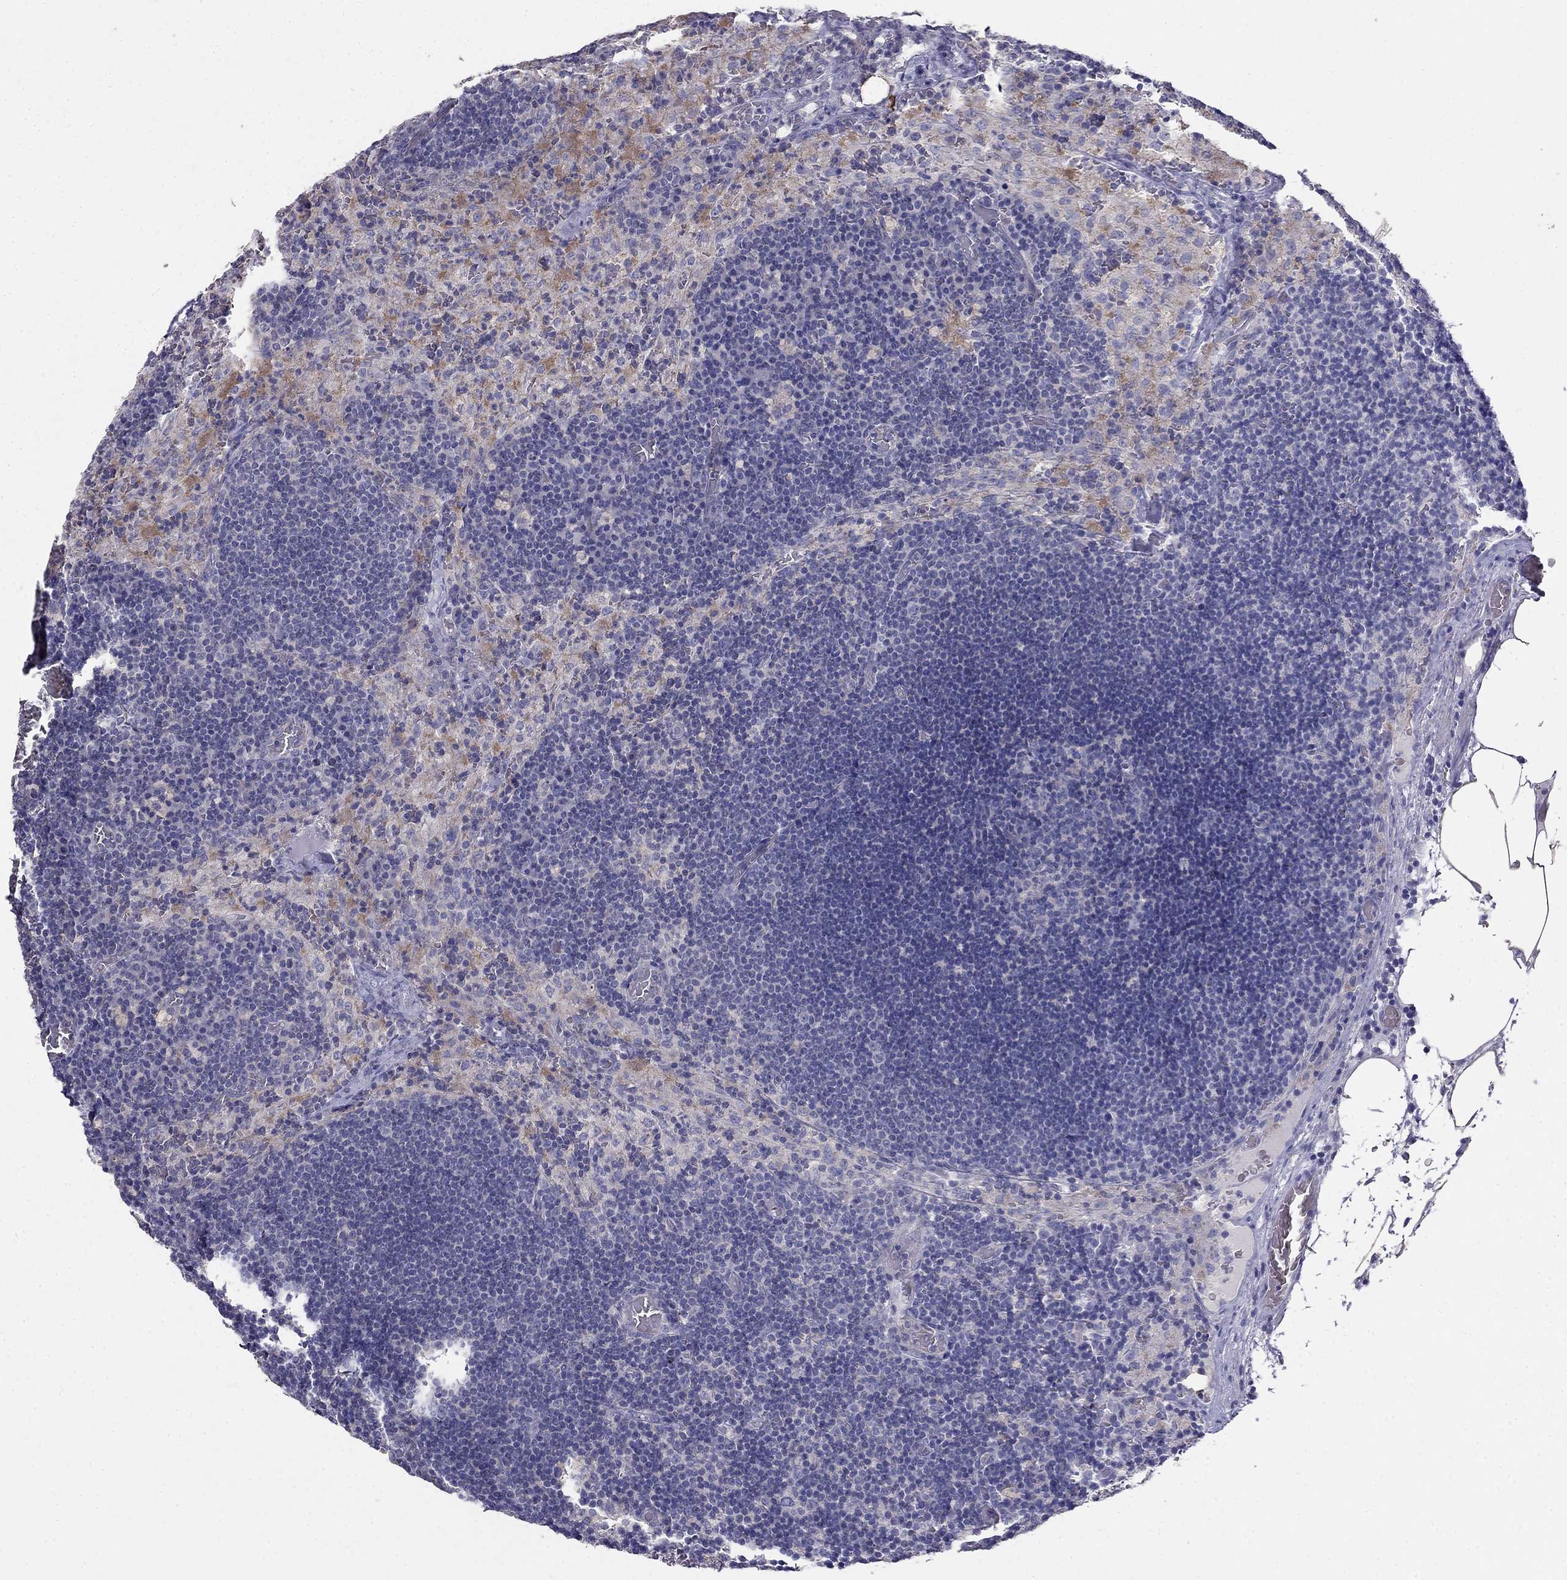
{"staining": {"intensity": "negative", "quantity": "none", "location": "none"}, "tissue": "lymph node", "cell_type": "Germinal center cells", "image_type": "normal", "snomed": [{"axis": "morphology", "description": "Normal tissue, NOS"}, {"axis": "topography", "description": "Lymph node"}], "caption": "This histopathology image is of benign lymph node stained with immunohistochemistry to label a protein in brown with the nuclei are counter-stained blue. There is no positivity in germinal center cells.", "gene": "LY6H", "patient": {"sex": "male", "age": 63}}